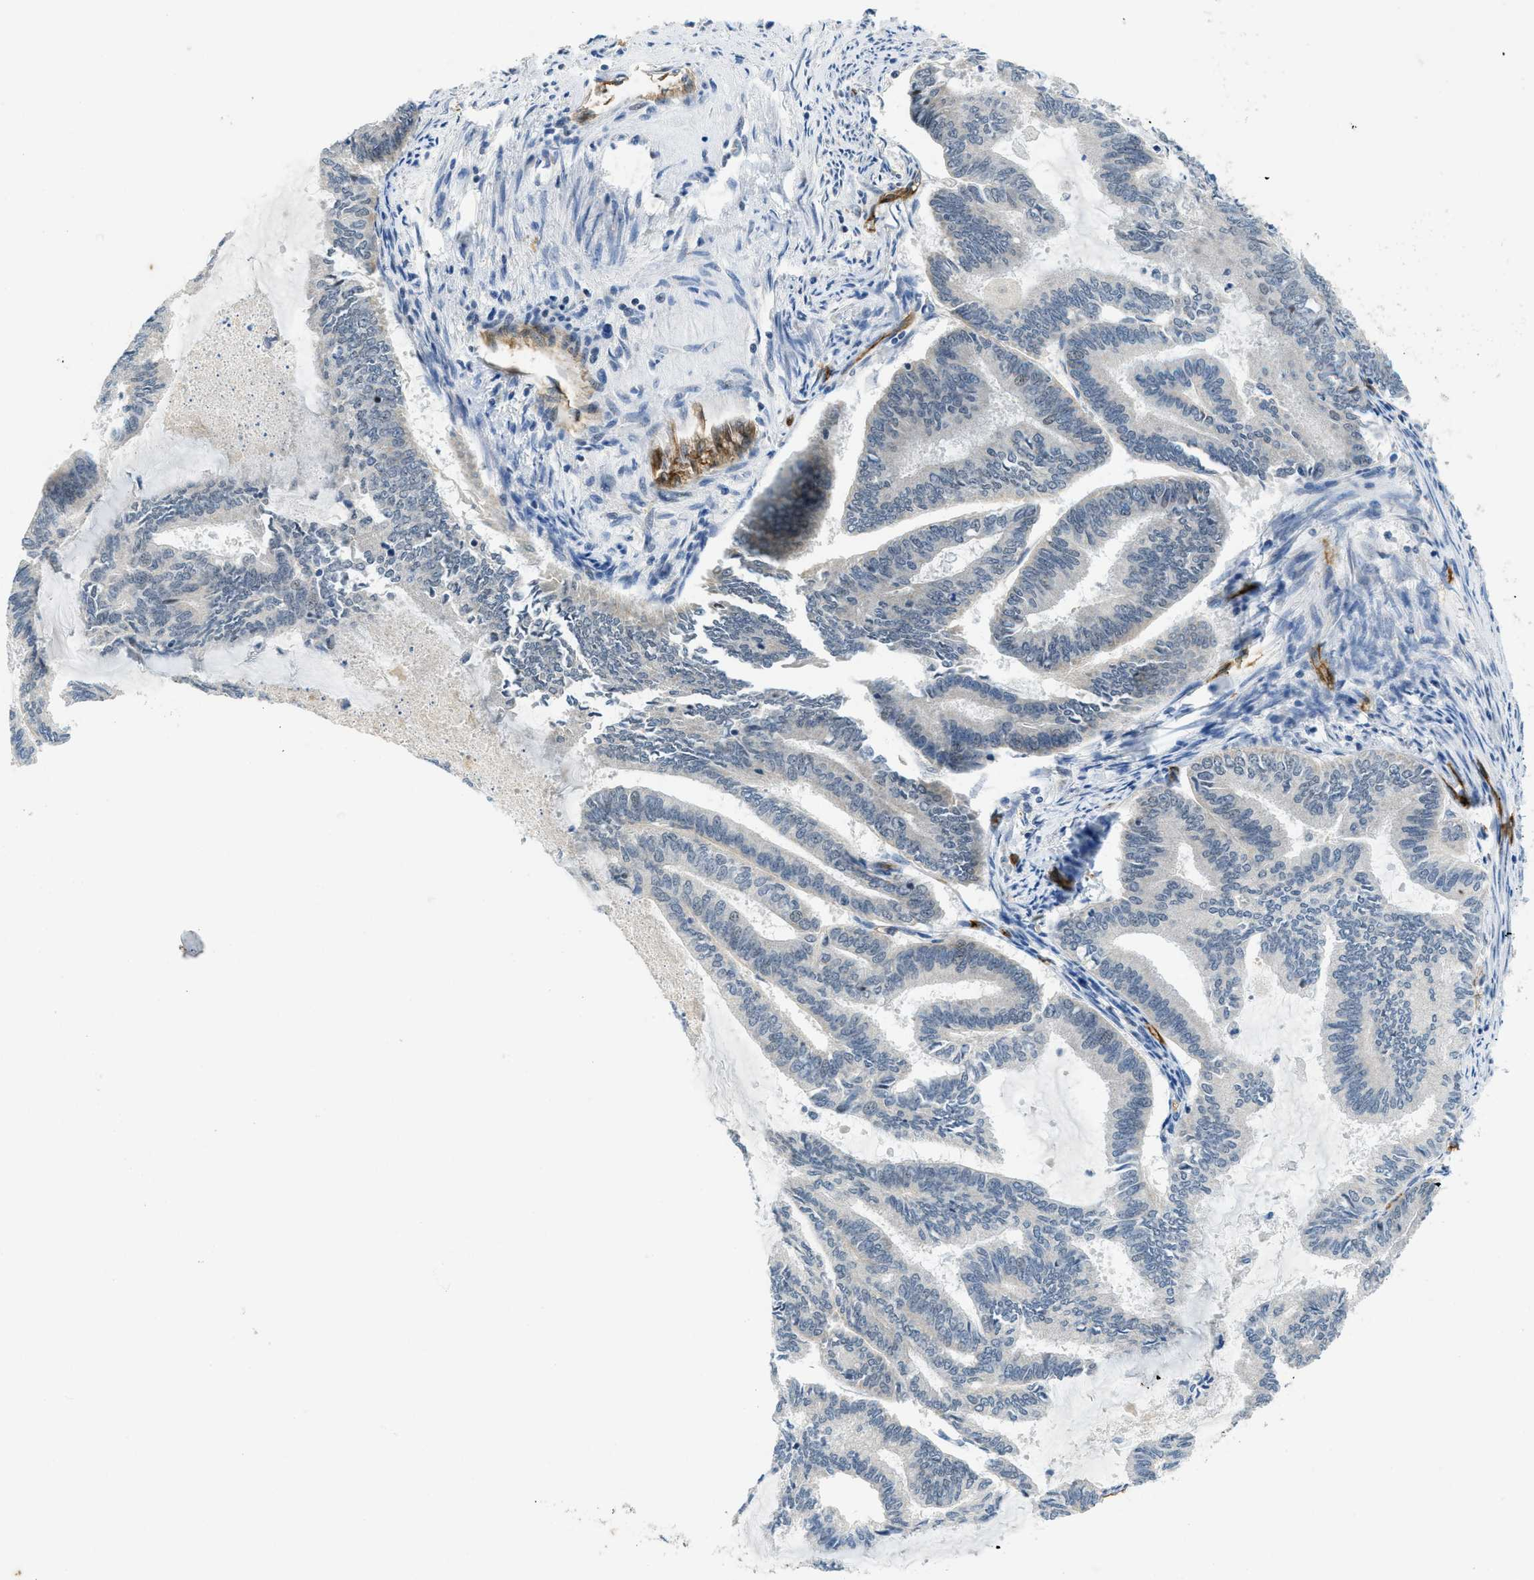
{"staining": {"intensity": "negative", "quantity": "none", "location": "none"}, "tissue": "endometrial cancer", "cell_type": "Tumor cells", "image_type": "cancer", "snomed": [{"axis": "morphology", "description": "Adenocarcinoma, NOS"}, {"axis": "topography", "description": "Endometrium"}], "caption": "This image is of endometrial cancer (adenocarcinoma) stained with immunohistochemistry to label a protein in brown with the nuclei are counter-stained blue. There is no expression in tumor cells.", "gene": "SLCO2A1", "patient": {"sex": "female", "age": 86}}